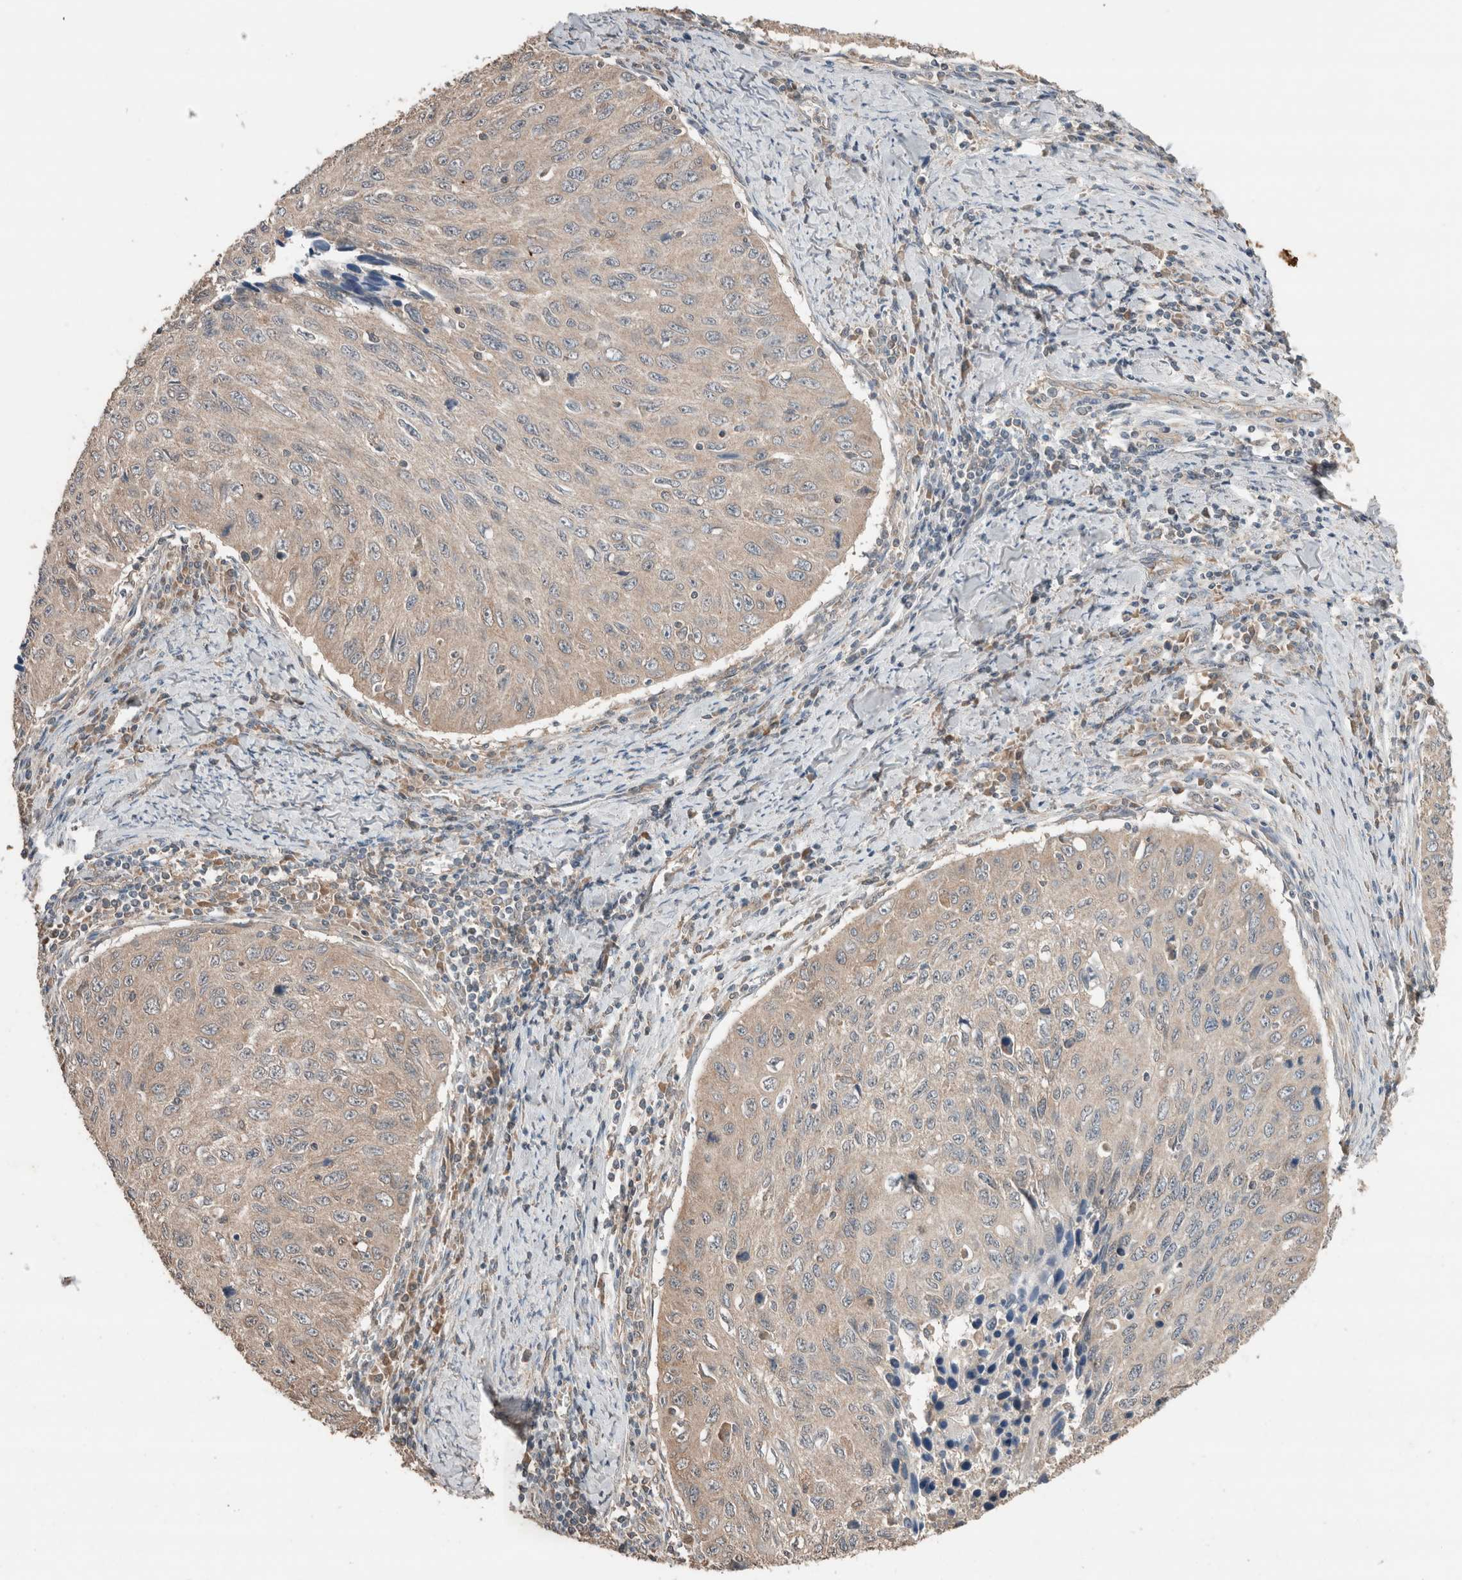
{"staining": {"intensity": "negative", "quantity": "none", "location": "none"}, "tissue": "cervical cancer", "cell_type": "Tumor cells", "image_type": "cancer", "snomed": [{"axis": "morphology", "description": "Squamous cell carcinoma, NOS"}, {"axis": "topography", "description": "Cervix"}], "caption": "Photomicrograph shows no significant protein staining in tumor cells of cervical cancer (squamous cell carcinoma). (DAB immunohistochemistry (IHC) visualized using brightfield microscopy, high magnification).", "gene": "ERAP2", "patient": {"sex": "female", "age": 53}}